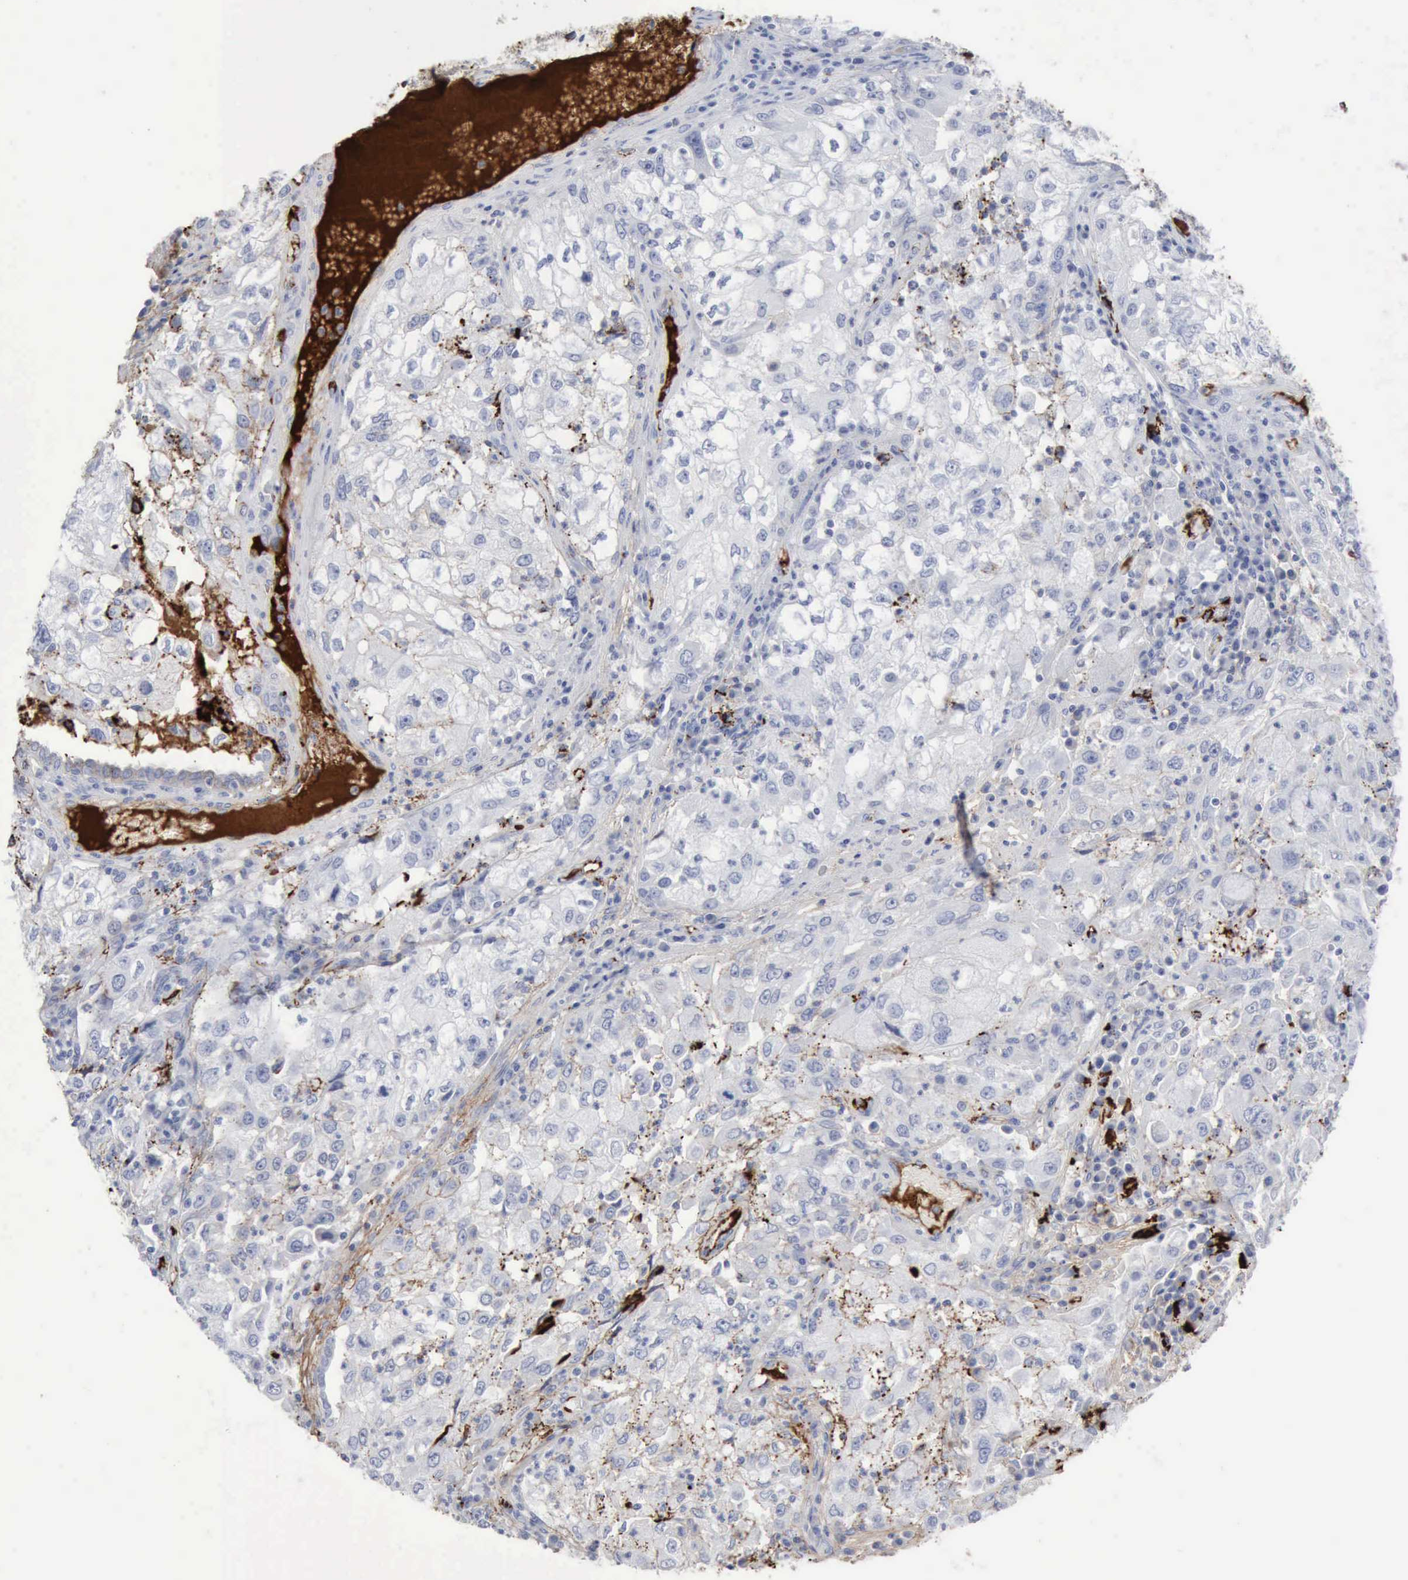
{"staining": {"intensity": "negative", "quantity": "none", "location": "none"}, "tissue": "cervical cancer", "cell_type": "Tumor cells", "image_type": "cancer", "snomed": [{"axis": "morphology", "description": "Squamous cell carcinoma, NOS"}, {"axis": "topography", "description": "Cervix"}], "caption": "Tumor cells show no significant protein expression in cervical cancer (squamous cell carcinoma).", "gene": "C4BPA", "patient": {"sex": "female", "age": 36}}